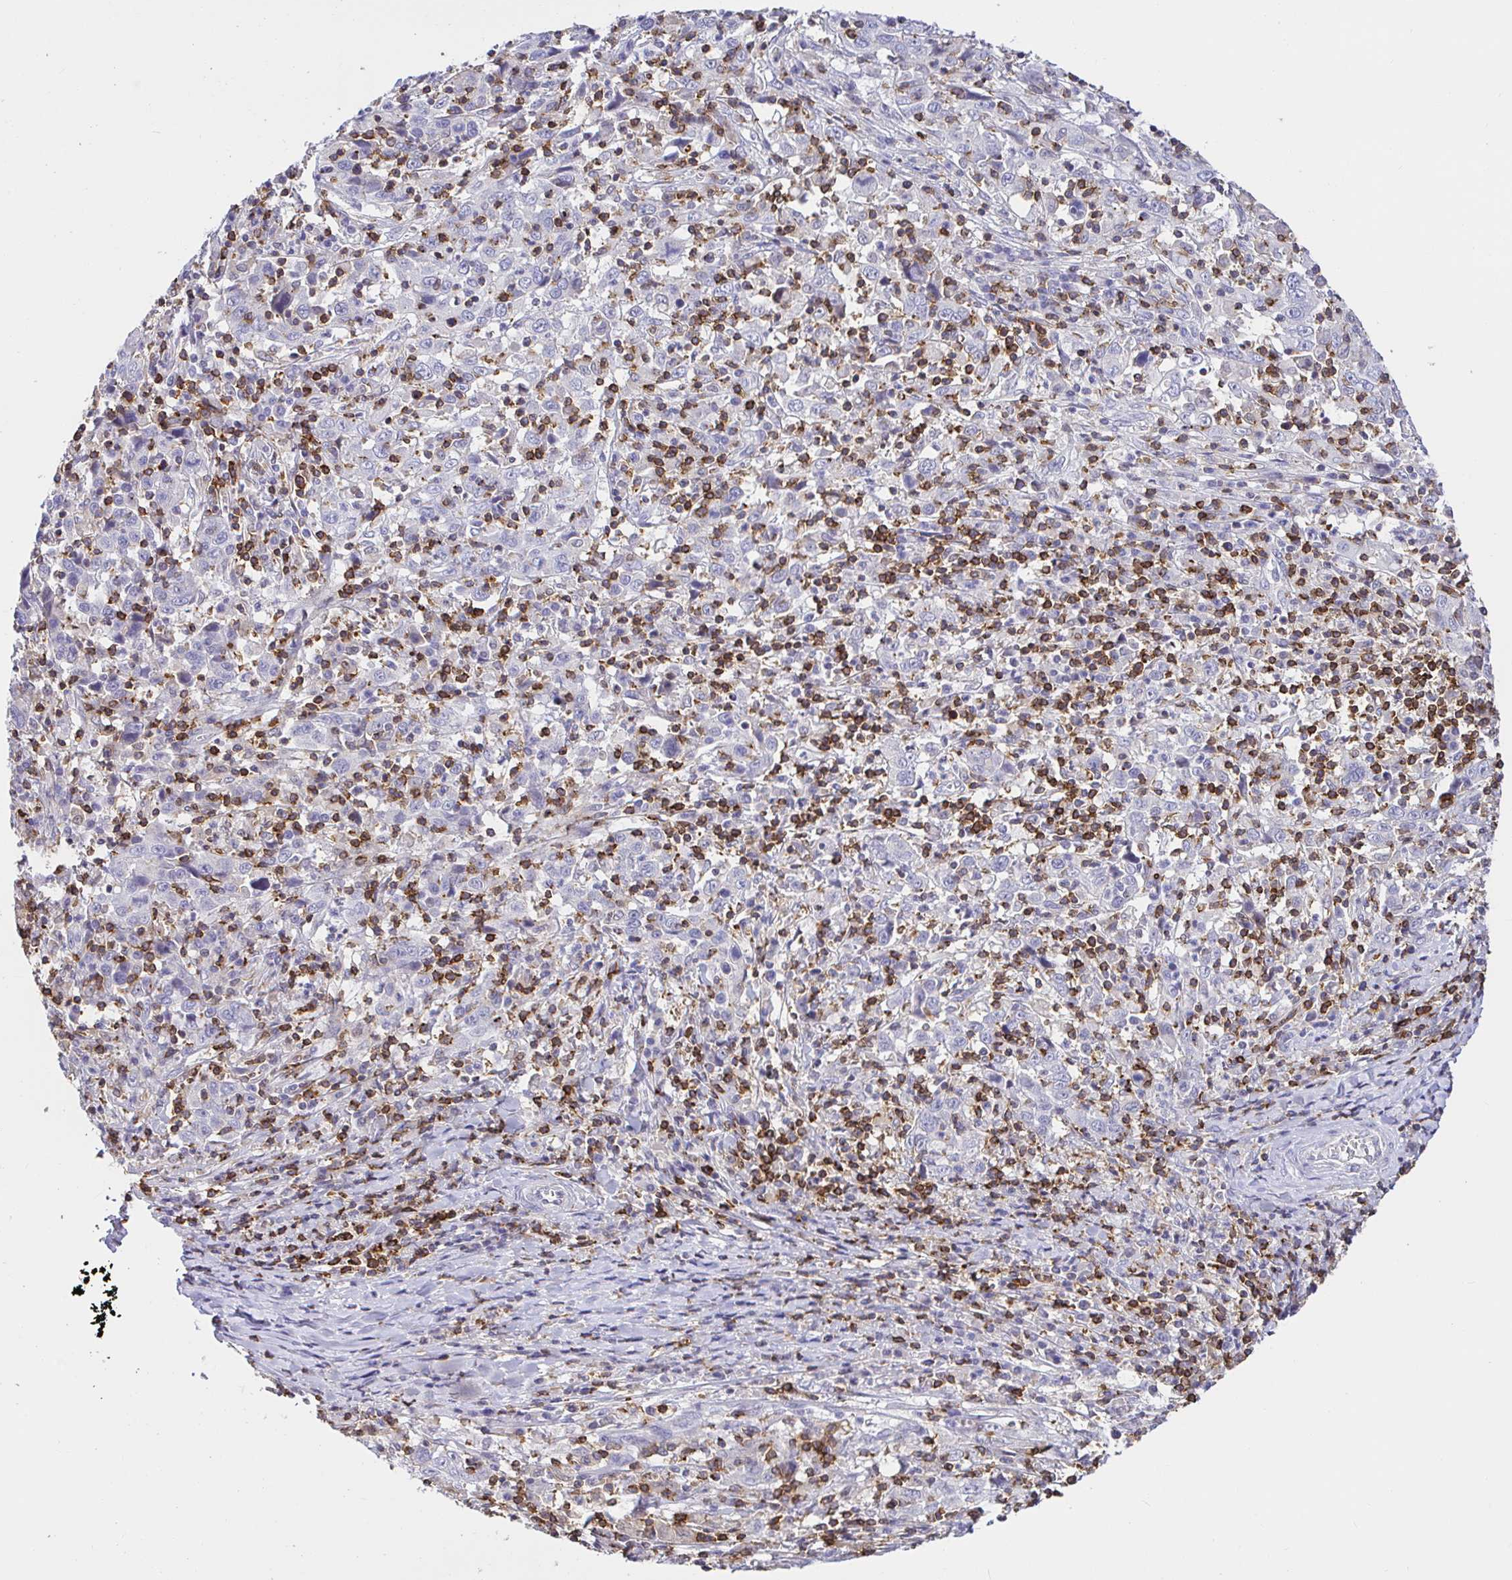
{"staining": {"intensity": "negative", "quantity": "none", "location": "none"}, "tissue": "cervical cancer", "cell_type": "Tumor cells", "image_type": "cancer", "snomed": [{"axis": "morphology", "description": "Squamous cell carcinoma, NOS"}, {"axis": "topography", "description": "Cervix"}], "caption": "Cervical cancer (squamous cell carcinoma) was stained to show a protein in brown. There is no significant staining in tumor cells.", "gene": "SKAP1", "patient": {"sex": "female", "age": 46}}